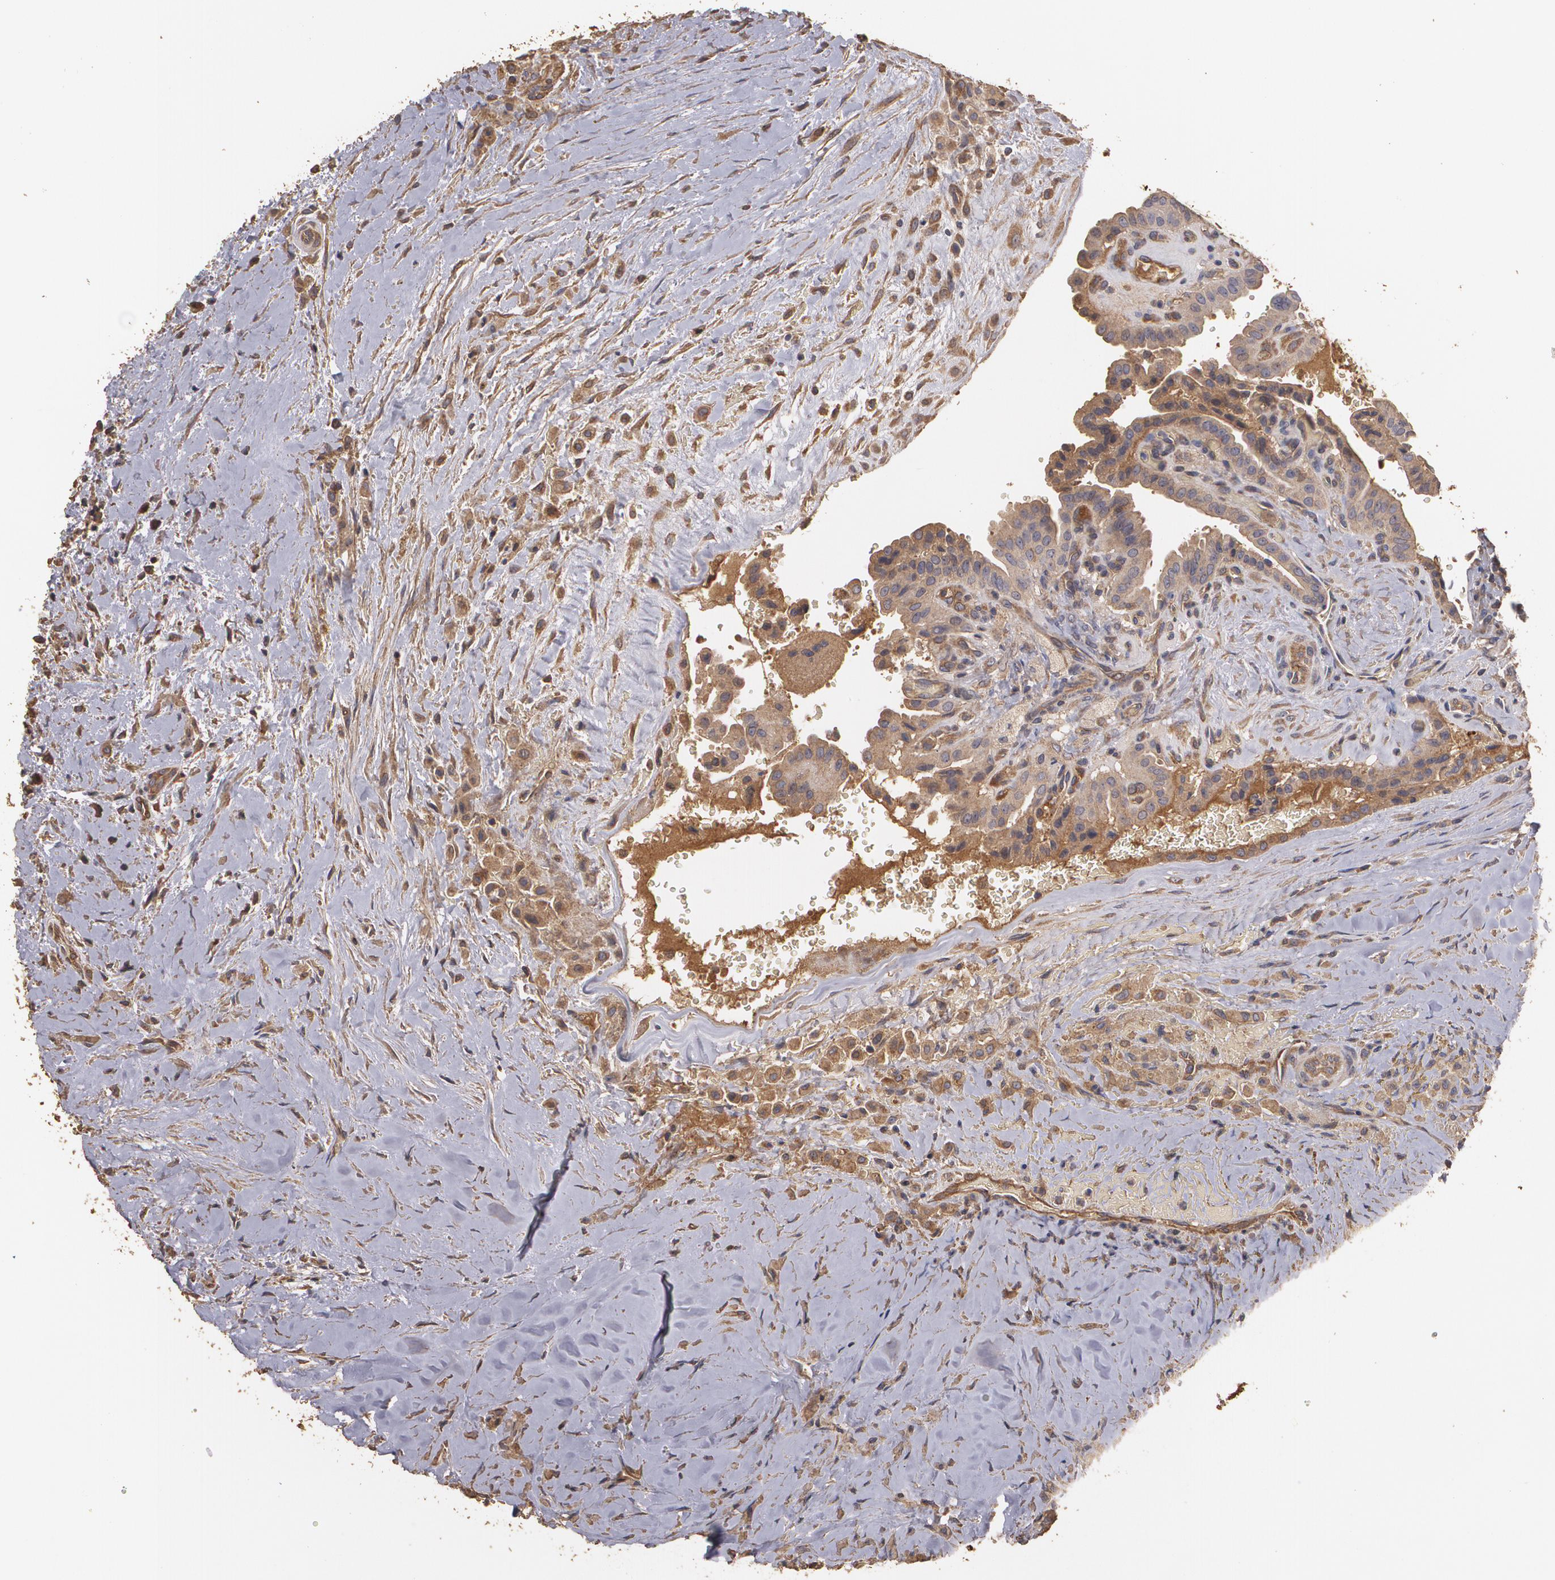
{"staining": {"intensity": "moderate", "quantity": ">75%", "location": "cytoplasmic/membranous"}, "tissue": "thyroid cancer", "cell_type": "Tumor cells", "image_type": "cancer", "snomed": [{"axis": "morphology", "description": "Papillary adenocarcinoma, NOS"}, {"axis": "topography", "description": "Thyroid gland"}], "caption": "Tumor cells display medium levels of moderate cytoplasmic/membranous positivity in about >75% of cells in thyroid papillary adenocarcinoma.", "gene": "PON1", "patient": {"sex": "male", "age": 87}}